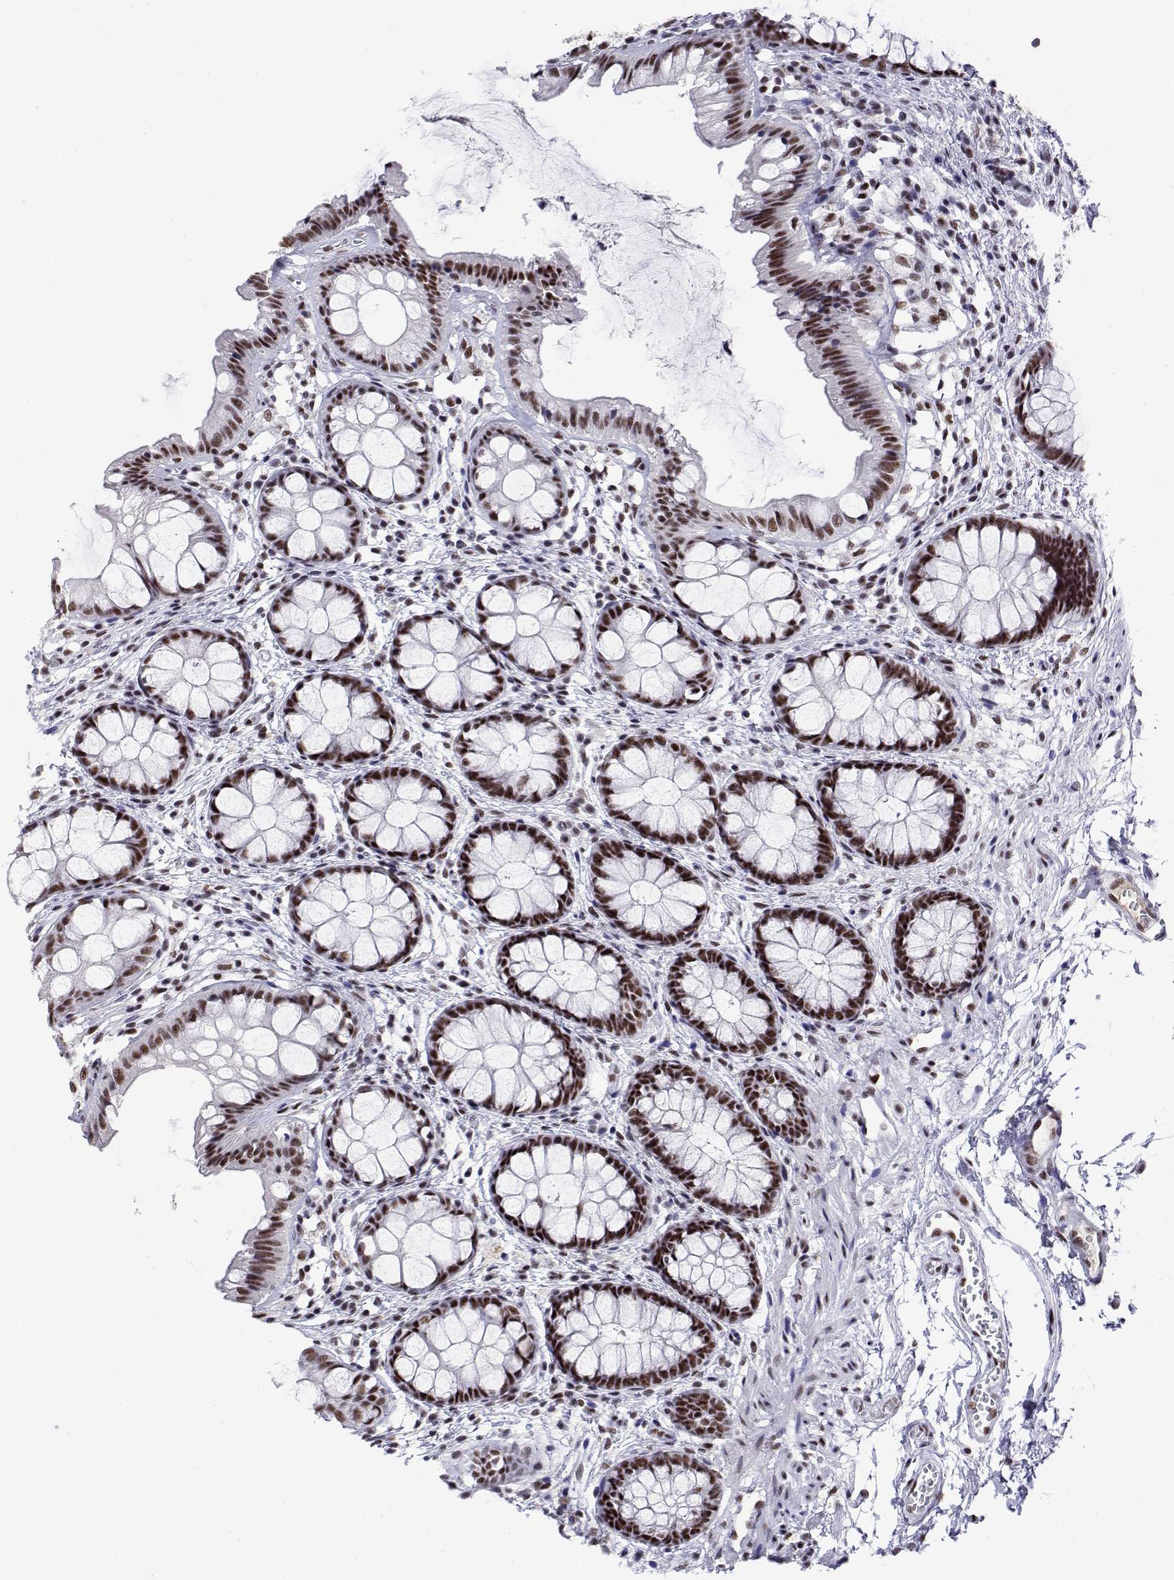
{"staining": {"intensity": "strong", "quantity": ">75%", "location": "nuclear"}, "tissue": "rectum", "cell_type": "Glandular cells", "image_type": "normal", "snomed": [{"axis": "morphology", "description": "Normal tissue, NOS"}, {"axis": "topography", "description": "Rectum"}], "caption": "Human rectum stained for a protein (brown) reveals strong nuclear positive staining in about >75% of glandular cells.", "gene": "POLDIP3", "patient": {"sex": "female", "age": 62}}